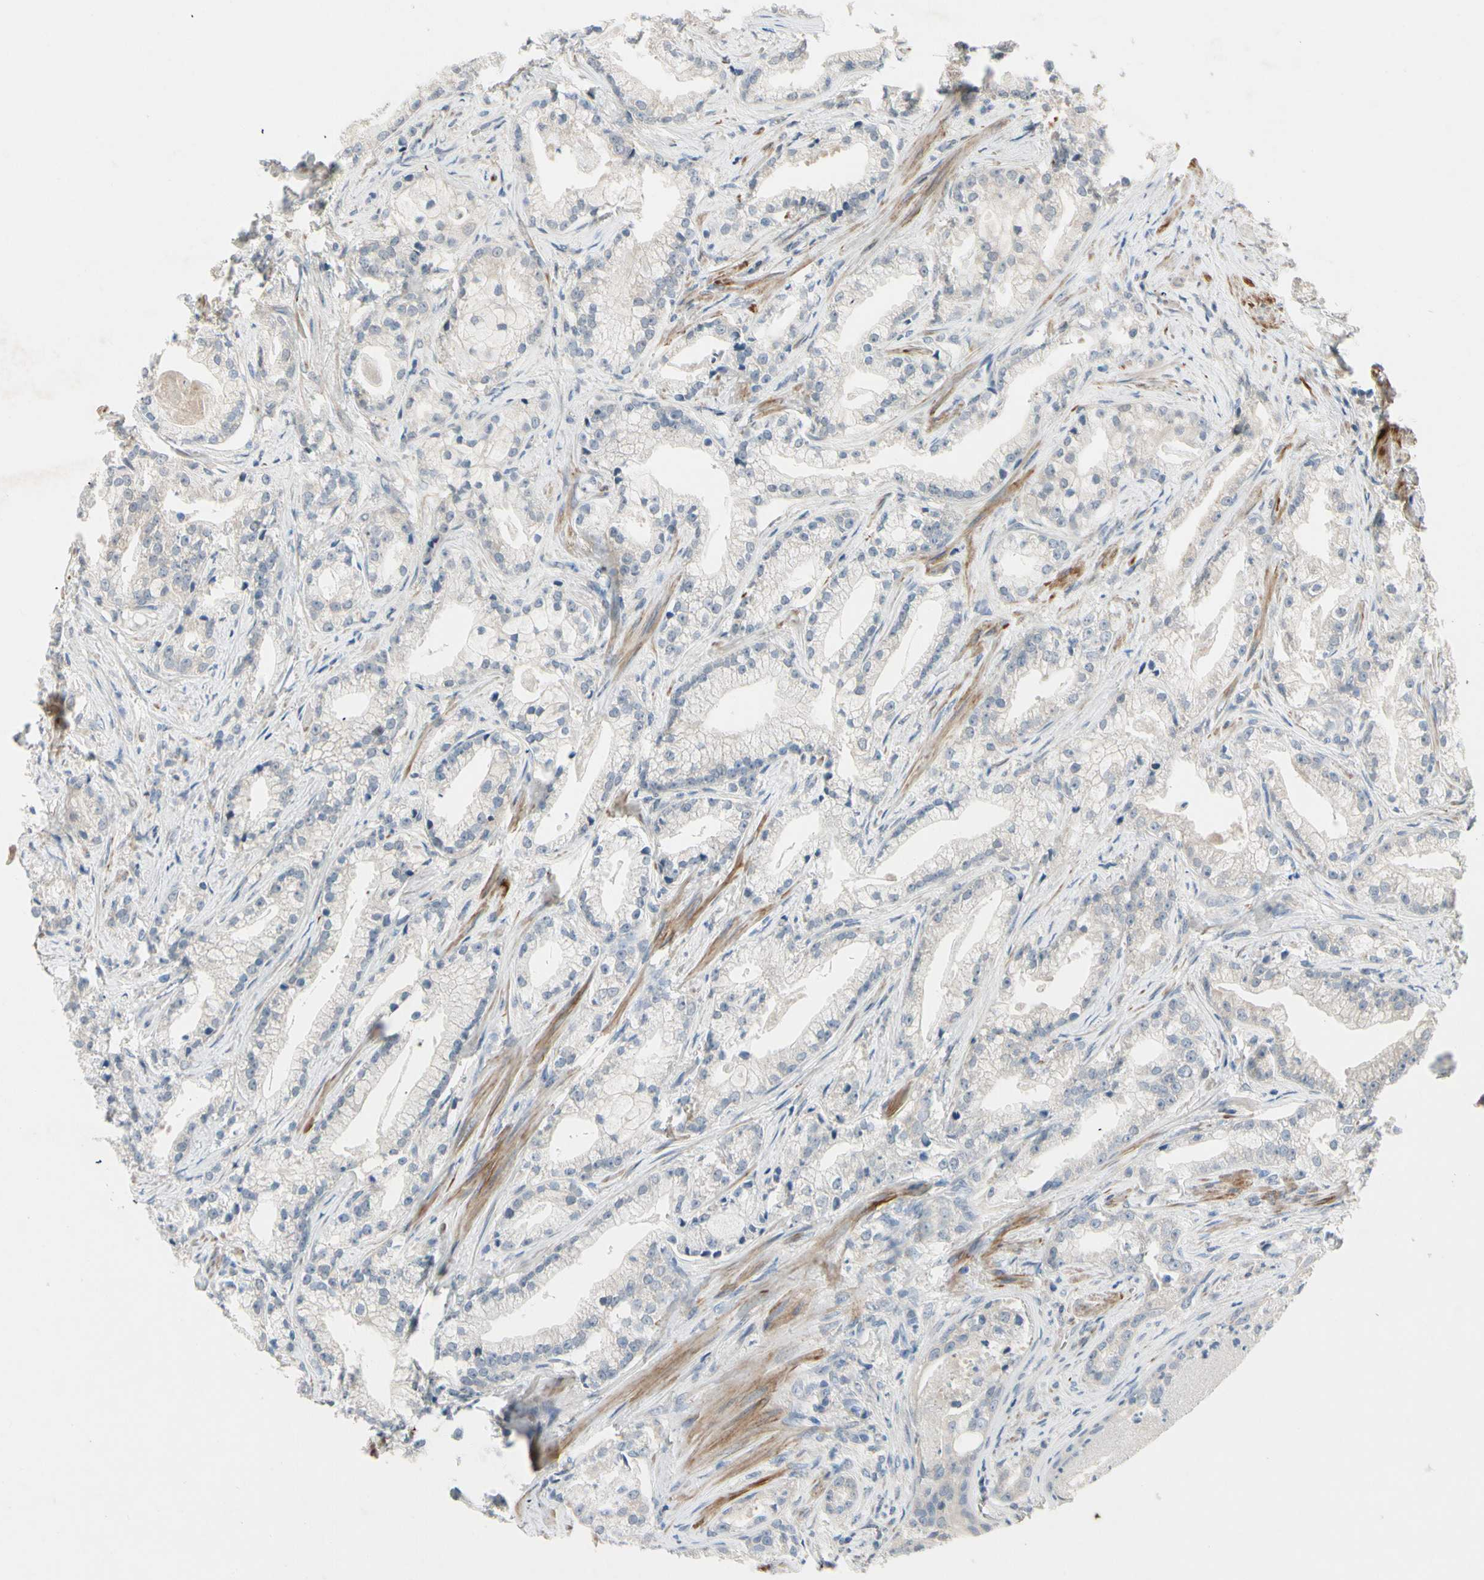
{"staining": {"intensity": "negative", "quantity": "none", "location": "none"}, "tissue": "prostate cancer", "cell_type": "Tumor cells", "image_type": "cancer", "snomed": [{"axis": "morphology", "description": "Adenocarcinoma, Low grade"}, {"axis": "topography", "description": "Prostate"}], "caption": "Human prostate cancer (adenocarcinoma (low-grade)) stained for a protein using immunohistochemistry (IHC) reveals no positivity in tumor cells.", "gene": "SLC27A6", "patient": {"sex": "male", "age": 59}}